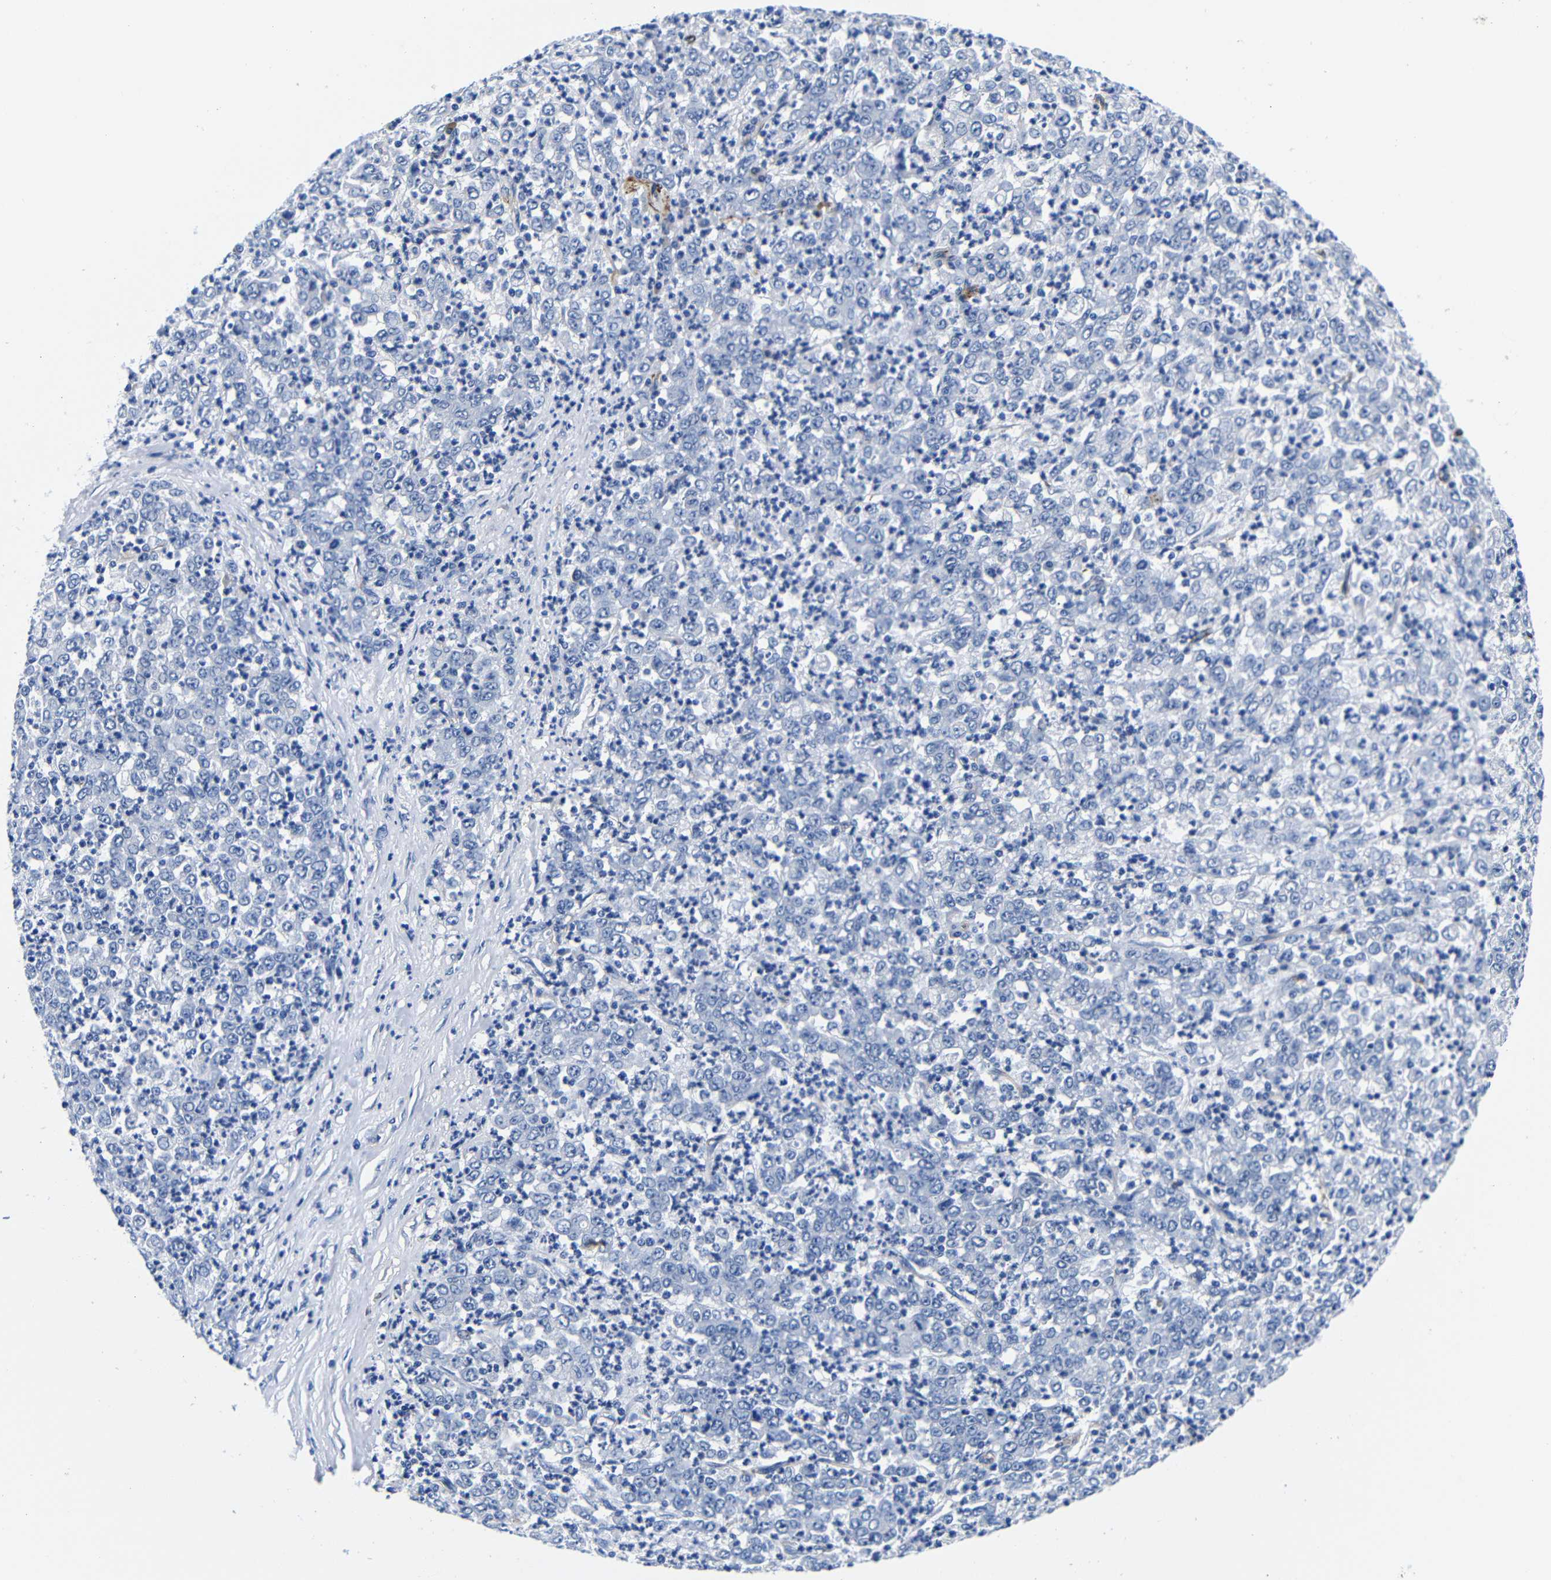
{"staining": {"intensity": "negative", "quantity": "none", "location": "none"}, "tissue": "stomach cancer", "cell_type": "Tumor cells", "image_type": "cancer", "snomed": [{"axis": "morphology", "description": "Adenocarcinoma, NOS"}, {"axis": "topography", "description": "Stomach, lower"}], "caption": "Tumor cells are negative for protein expression in human adenocarcinoma (stomach).", "gene": "LRIG1", "patient": {"sex": "female", "age": 71}}